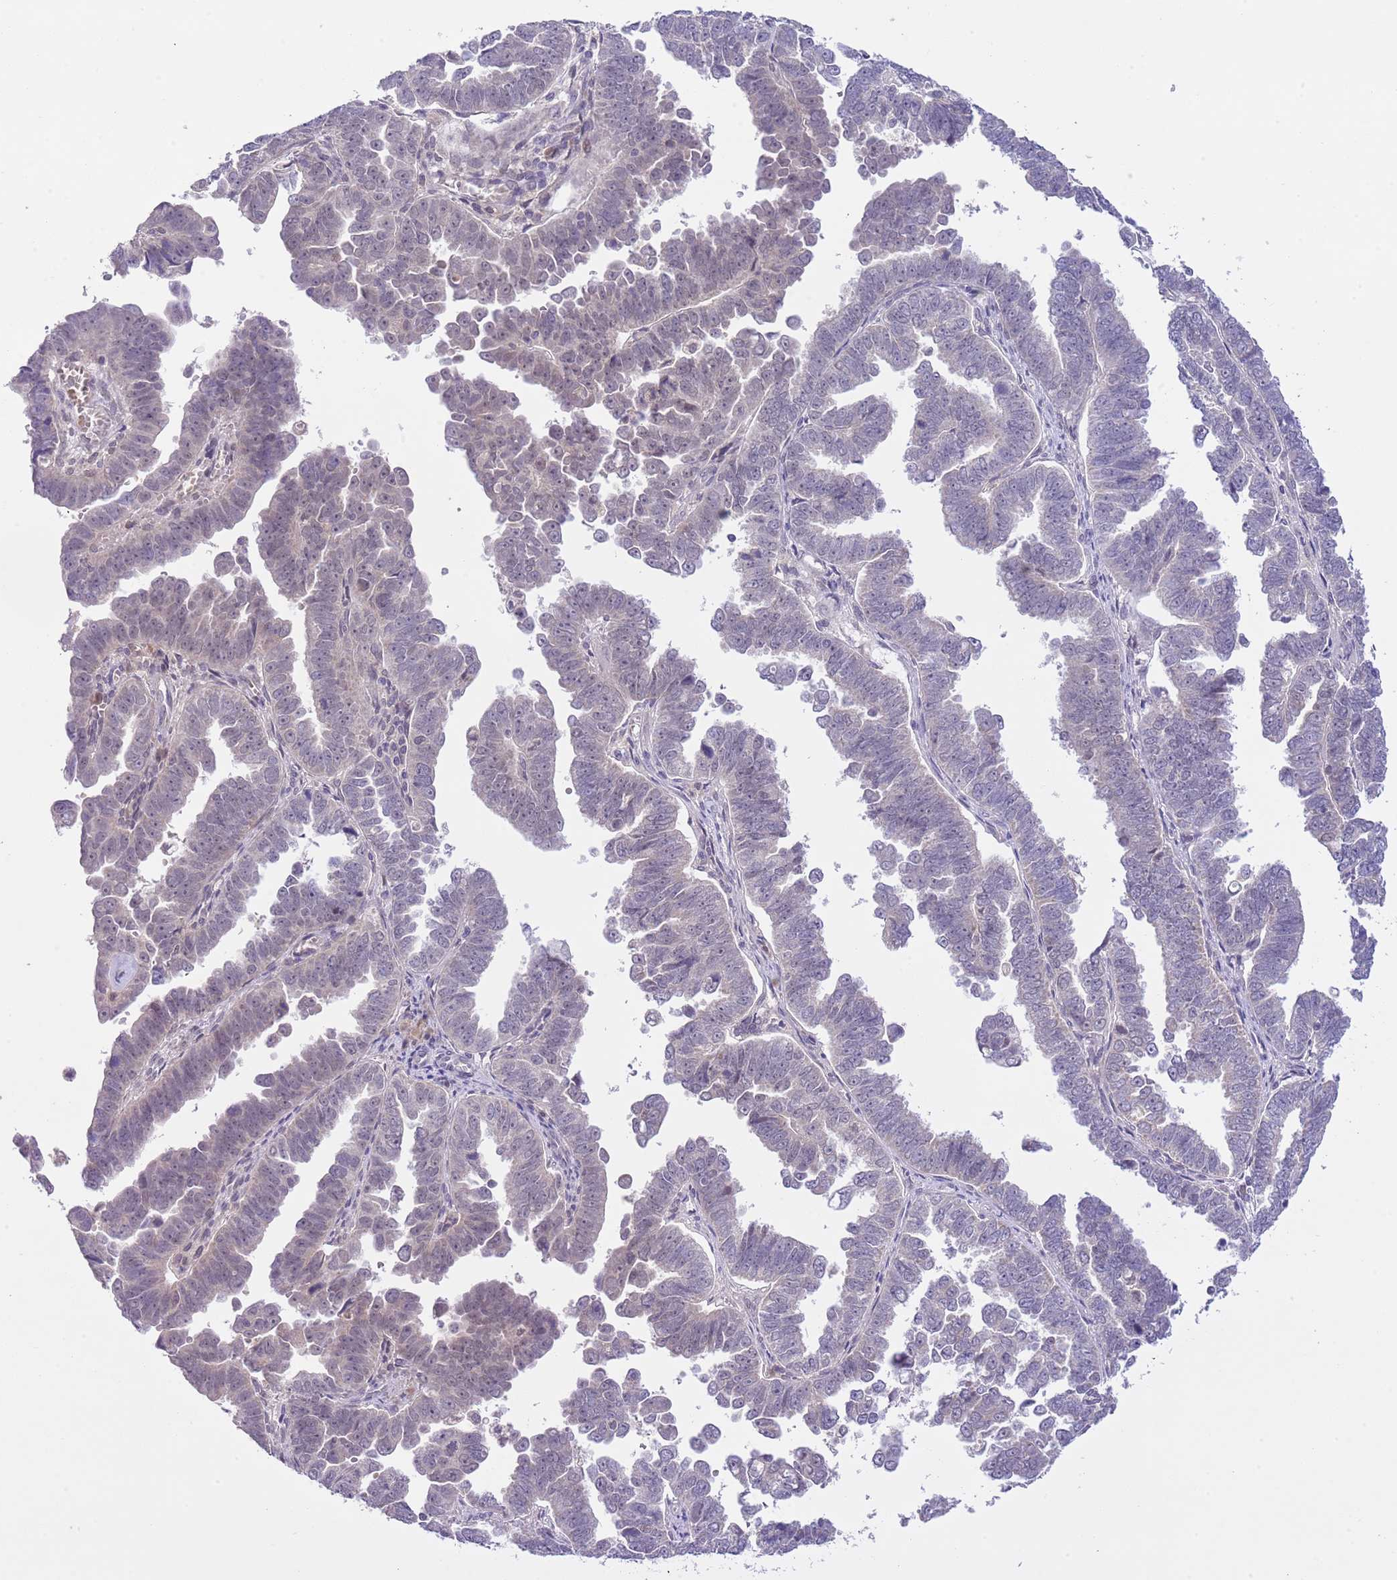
{"staining": {"intensity": "negative", "quantity": "none", "location": "none"}, "tissue": "endometrial cancer", "cell_type": "Tumor cells", "image_type": "cancer", "snomed": [{"axis": "morphology", "description": "Adenocarcinoma, NOS"}, {"axis": "topography", "description": "Endometrium"}], "caption": "Tumor cells show no significant staining in adenocarcinoma (endometrial).", "gene": "GALK2", "patient": {"sex": "female", "age": 75}}